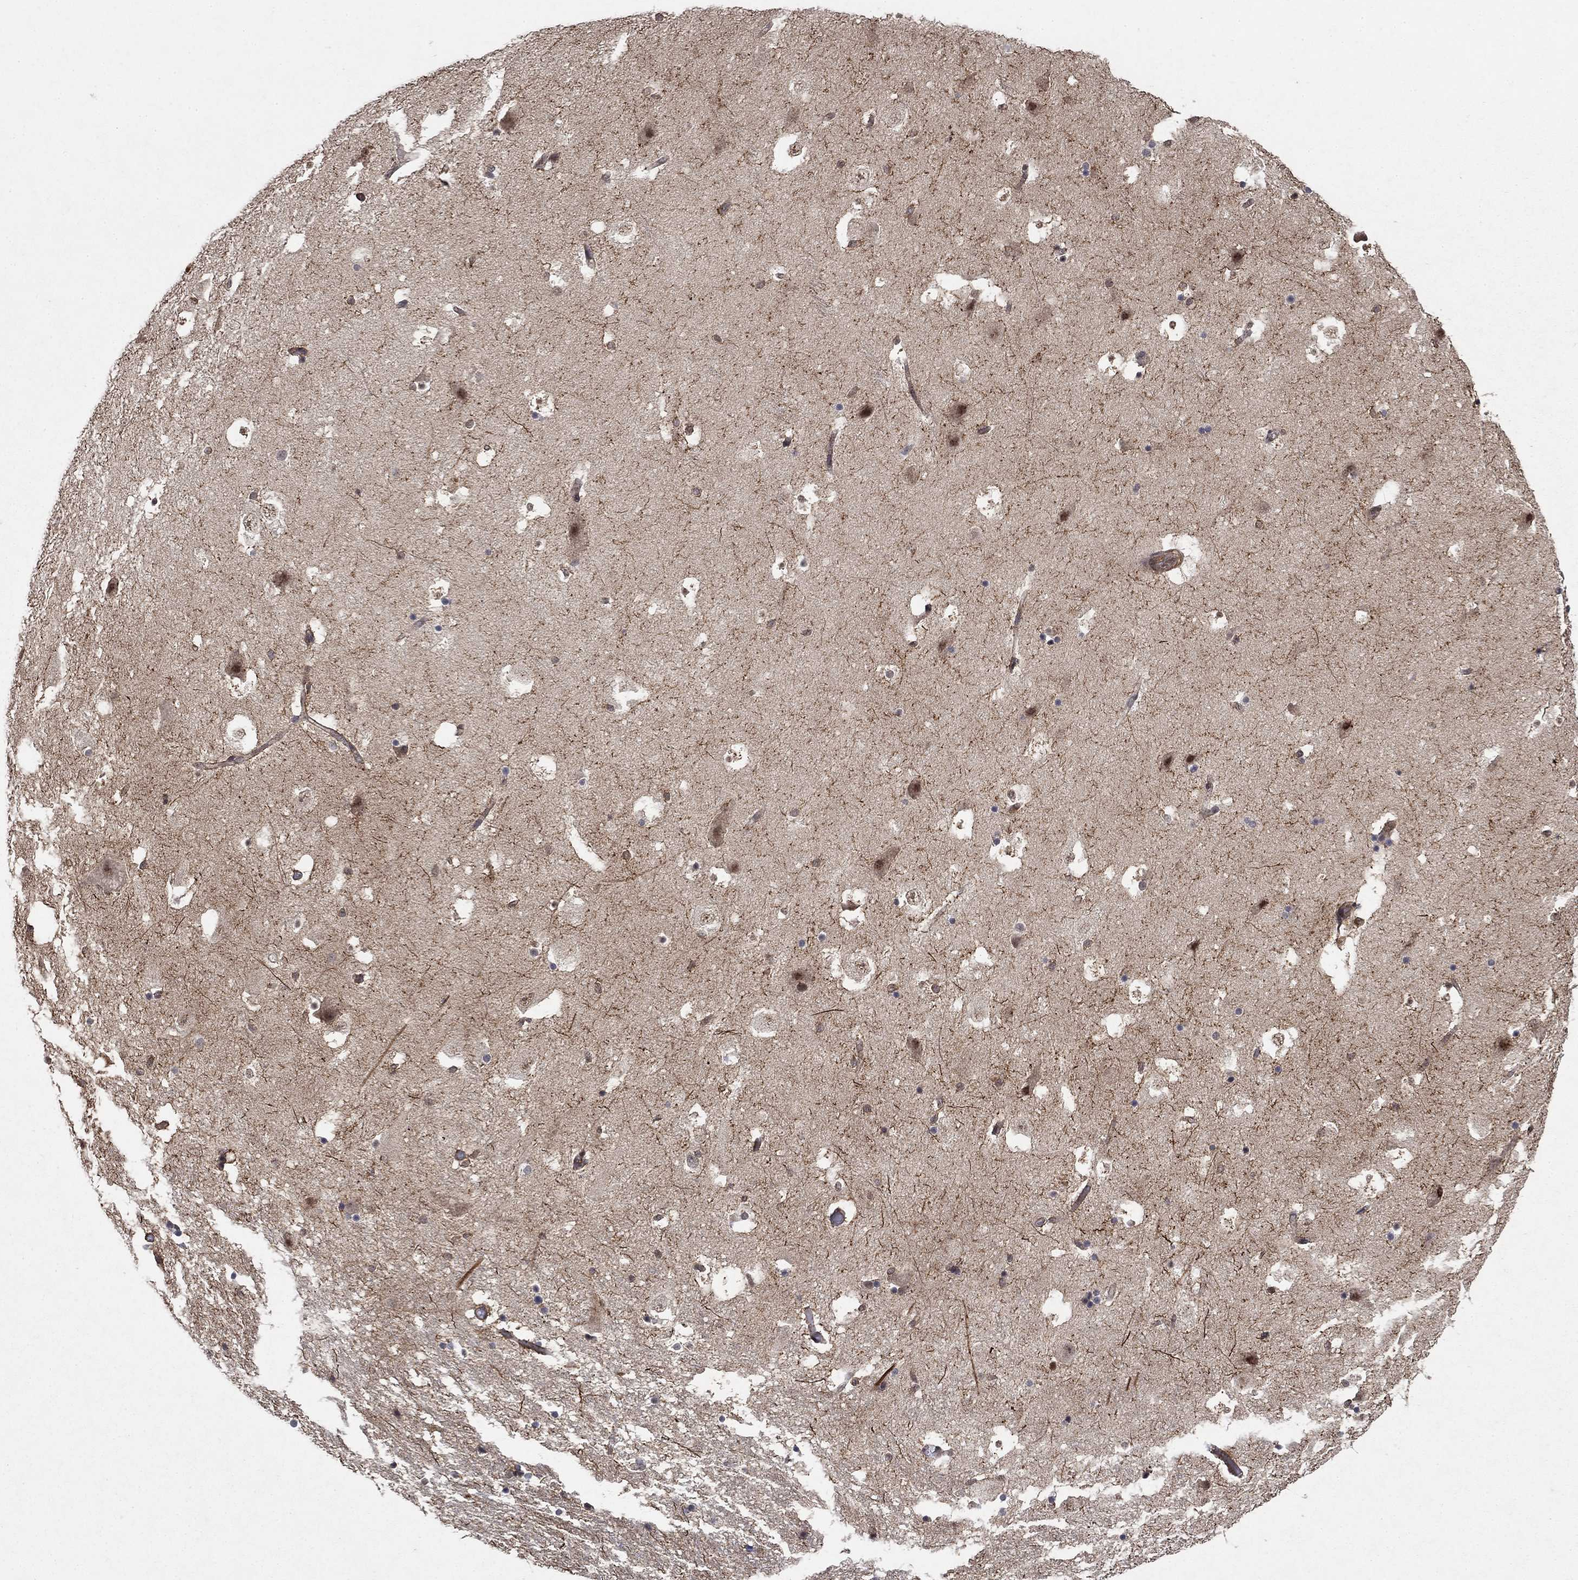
{"staining": {"intensity": "moderate", "quantity": "<25%", "location": "nuclear"}, "tissue": "hippocampus", "cell_type": "Glial cells", "image_type": "normal", "snomed": [{"axis": "morphology", "description": "Normal tissue, NOS"}, {"axis": "topography", "description": "Hippocampus"}], "caption": "The micrograph displays immunohistochemical staining of benign hippocampus. There is moderate nuclear positivity is present in about <25% of glial cells. (DAB (3,3'-diaminobenzidine) = brown stain, brightfield microscopy at high magnification).", "gene": "CCDC66", "patient": {"sex": "male", "age": 51}}